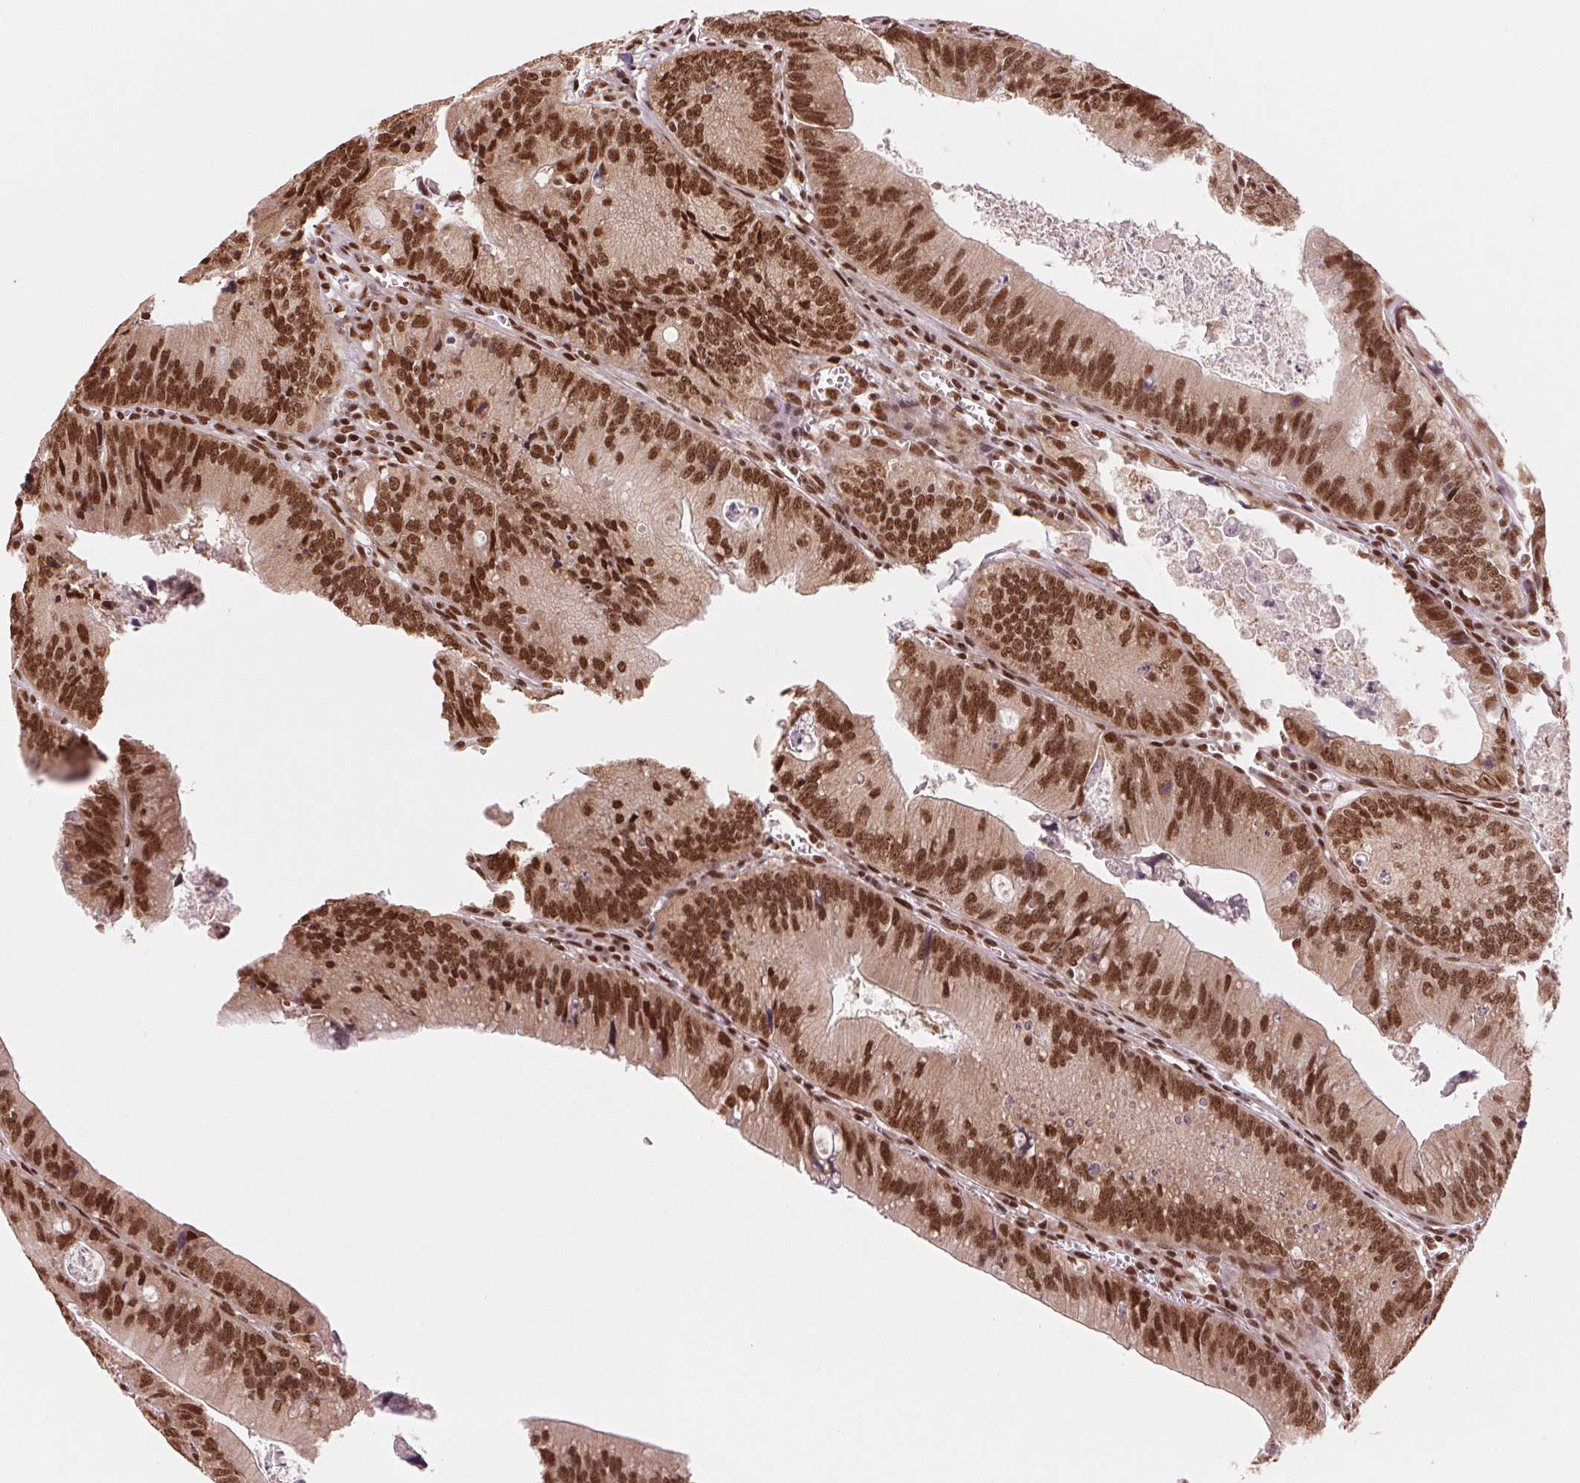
{"staining": {"intensity": "strong", "quantity": ">75%", "location": "nuclear"}, "tissue": "colorectal cancer", "cell_type": "Tumor cells", "image_type": "cancer", "snomed": [{"axis": "morphology", "description": "Adenocarcinoma, NOS"}, {"axis": "topography", "description": "Rectum"}], "caption": "A brown stain shows strong nuclear positivity of a protein in human colorectal cancer tumor cells.", "gene": "TTLL9", "patient": {"sex": "female", "age": 81}}